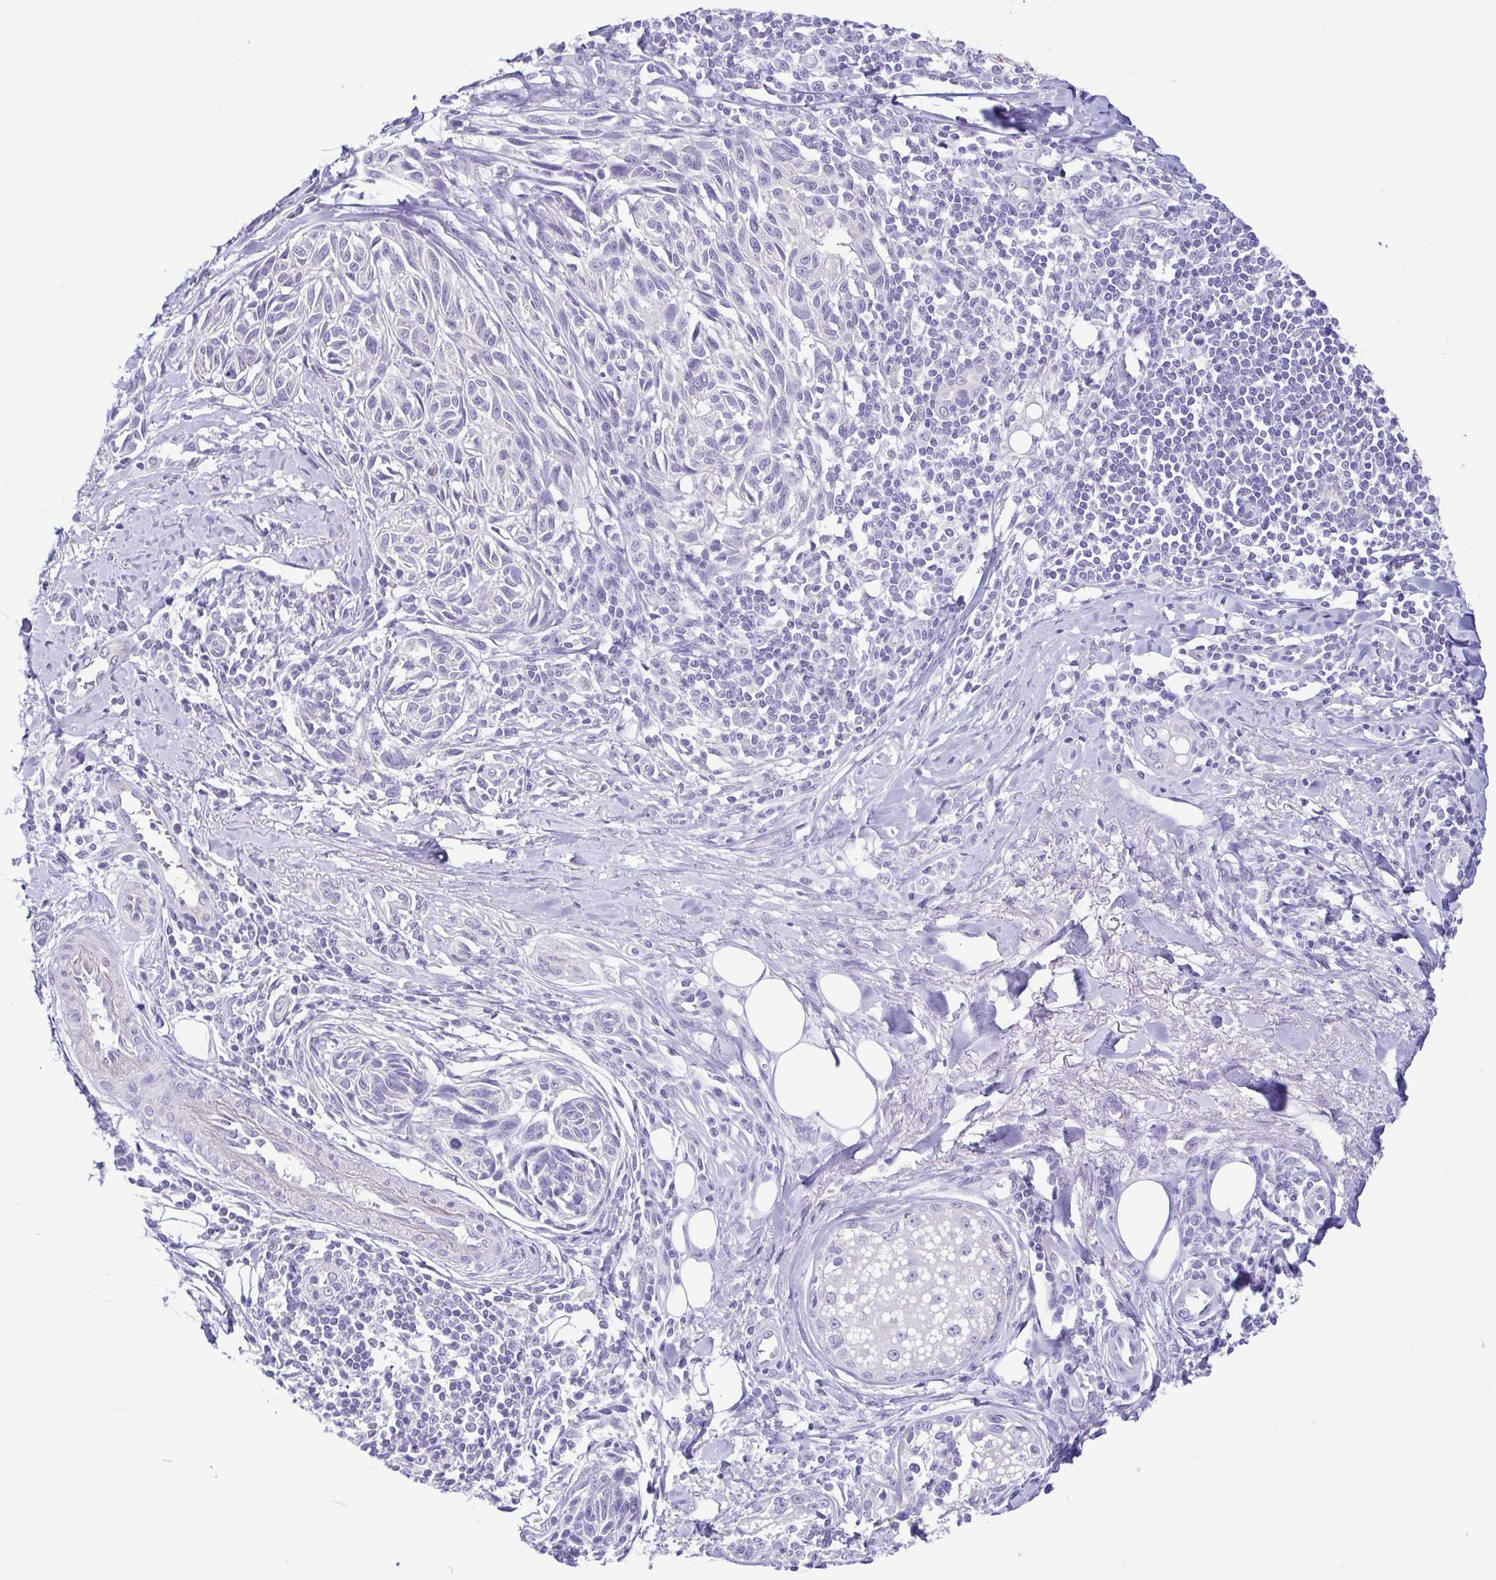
{"staining": {"intensity": "negative", "quantity": "none", "location": "none"}, "tissue": "melanoma", "cell_type": "Tumor cells", "image_type": "cancer", "snomed": [{"axis": "morphology", "description": "Malignant melanoma, NOS"}, {"axis": "topography", "description": "Skin"}], "caption": "Immunohistochemistry (IHC) photomicrograph of melanoma stained for a protein (brown), which reveals no expression in tumor cells.", "gene": "EPB42", "patient": {"sex": "female", "age": 86}}